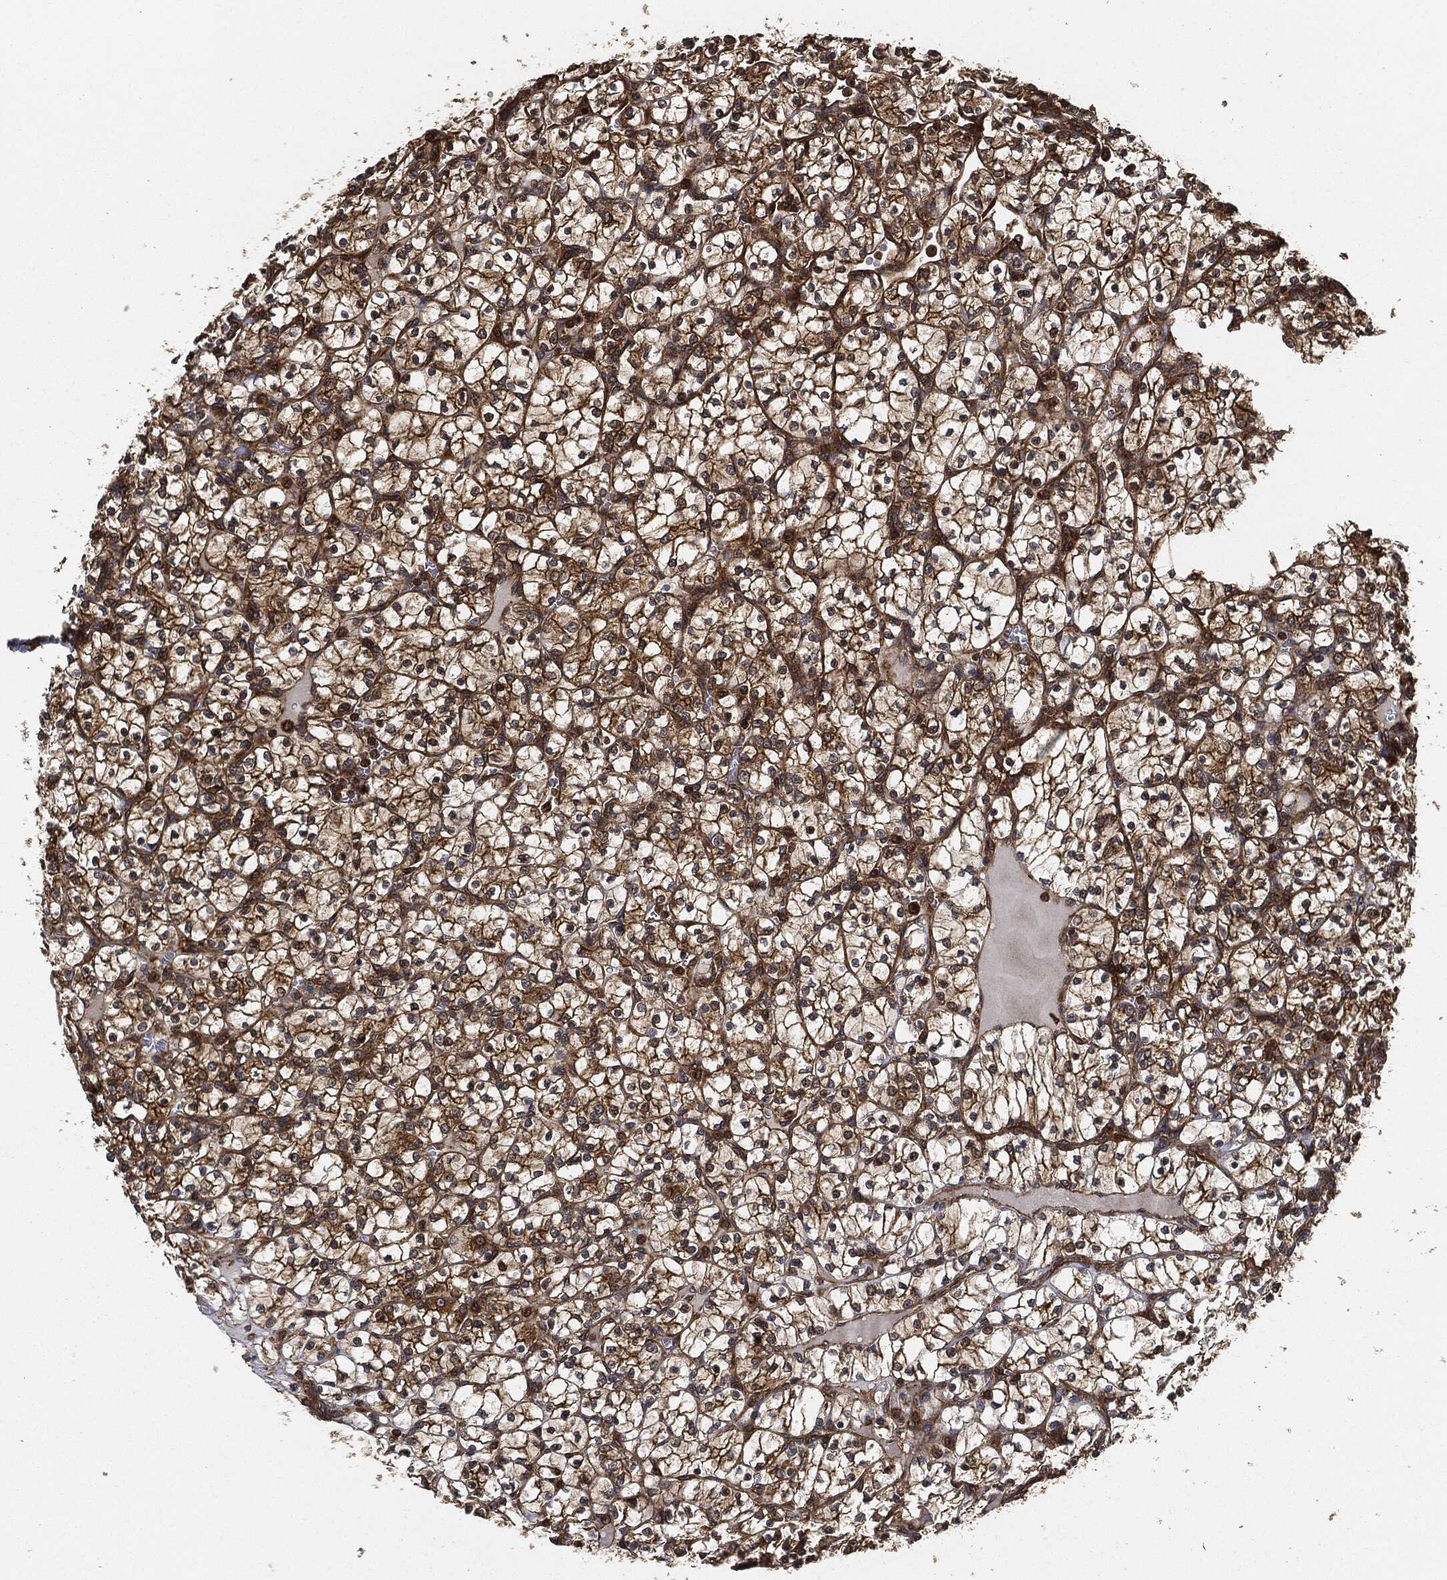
{"staining": {"intensity": "strong", "quantity": ">75%", "location": "cytoplasmic/membranous"}, "tissue": "renal cancer", "cell_type": "Tumor cells", "image_type": "cancer", "snomed": [{"axis": "morphology", "description": "Adenocarcinoma, NOS"}, {"axis": "topography", "description": "Kidney"}], "caption": "Renal cancer (adenocarcinoma) was stained to show a protein in brown. There is high levels of strong cytoplasmic/membranous positivity in approximately >75% of tumor cells.", "gene": "CEP290", "patient": {"sex": "female", "age": 89}}